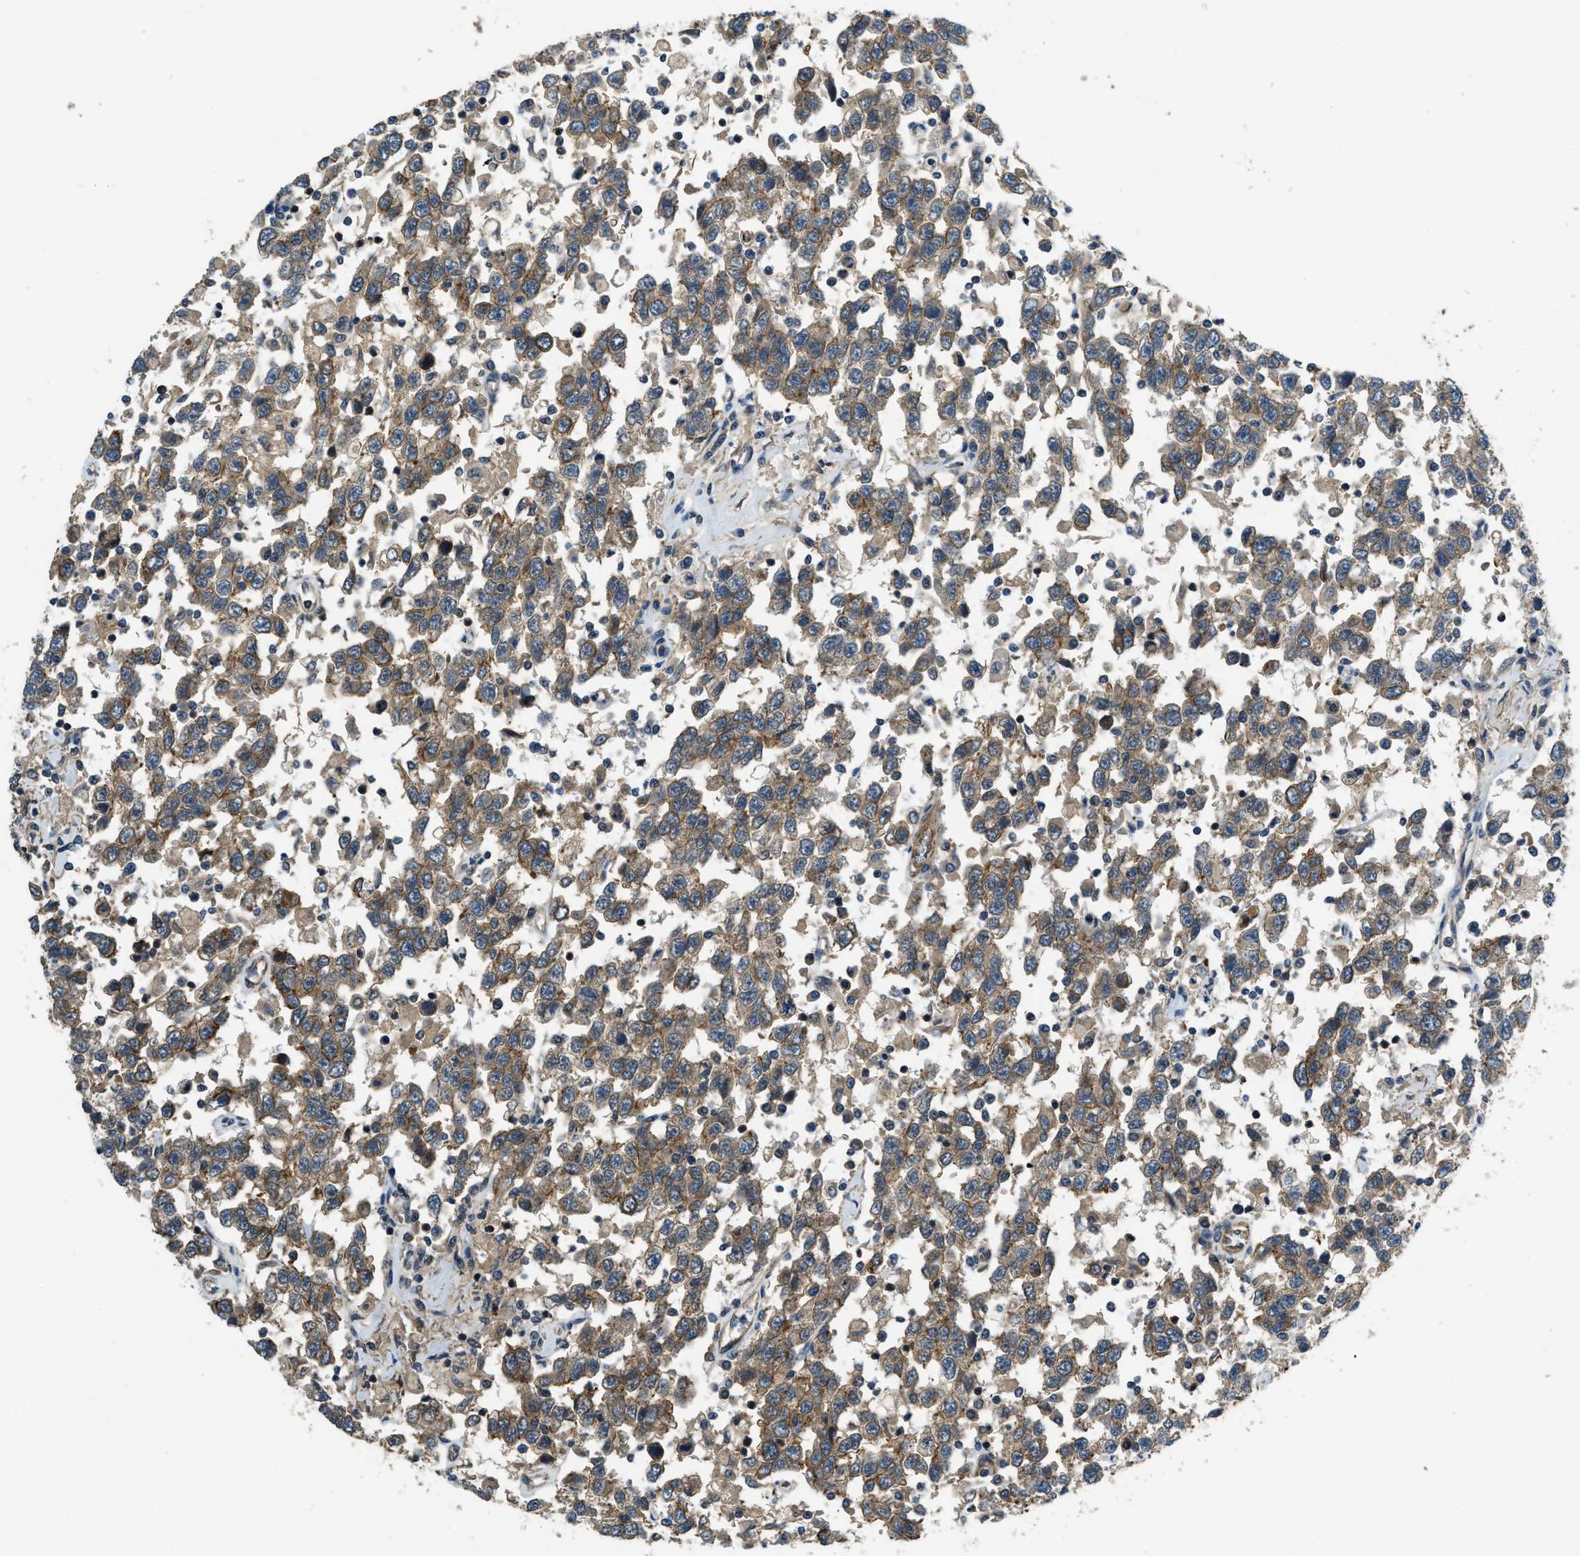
{"staining": {"intensity": "moderate", "quantity": ">75%", "location": "cytoplasmic/membranous"}, "tissue": "testis cancer", "cell_type": "Tumor cells", "image_type": "cancer", "snomed": [{"axis": "morphology", "description": "Seminoma, NOS"}, {"axis": "topography", "description": "Testis"}], "caption": "A high-resolution micrograph shows immunohistochemistry (IHC) staining of testis cancer, which reveals moderate cytoplasmic/membranous positivity in about >75% of tumor cells.", "gene": "CGN", "patient": {"sex": "male", "age": 41}}